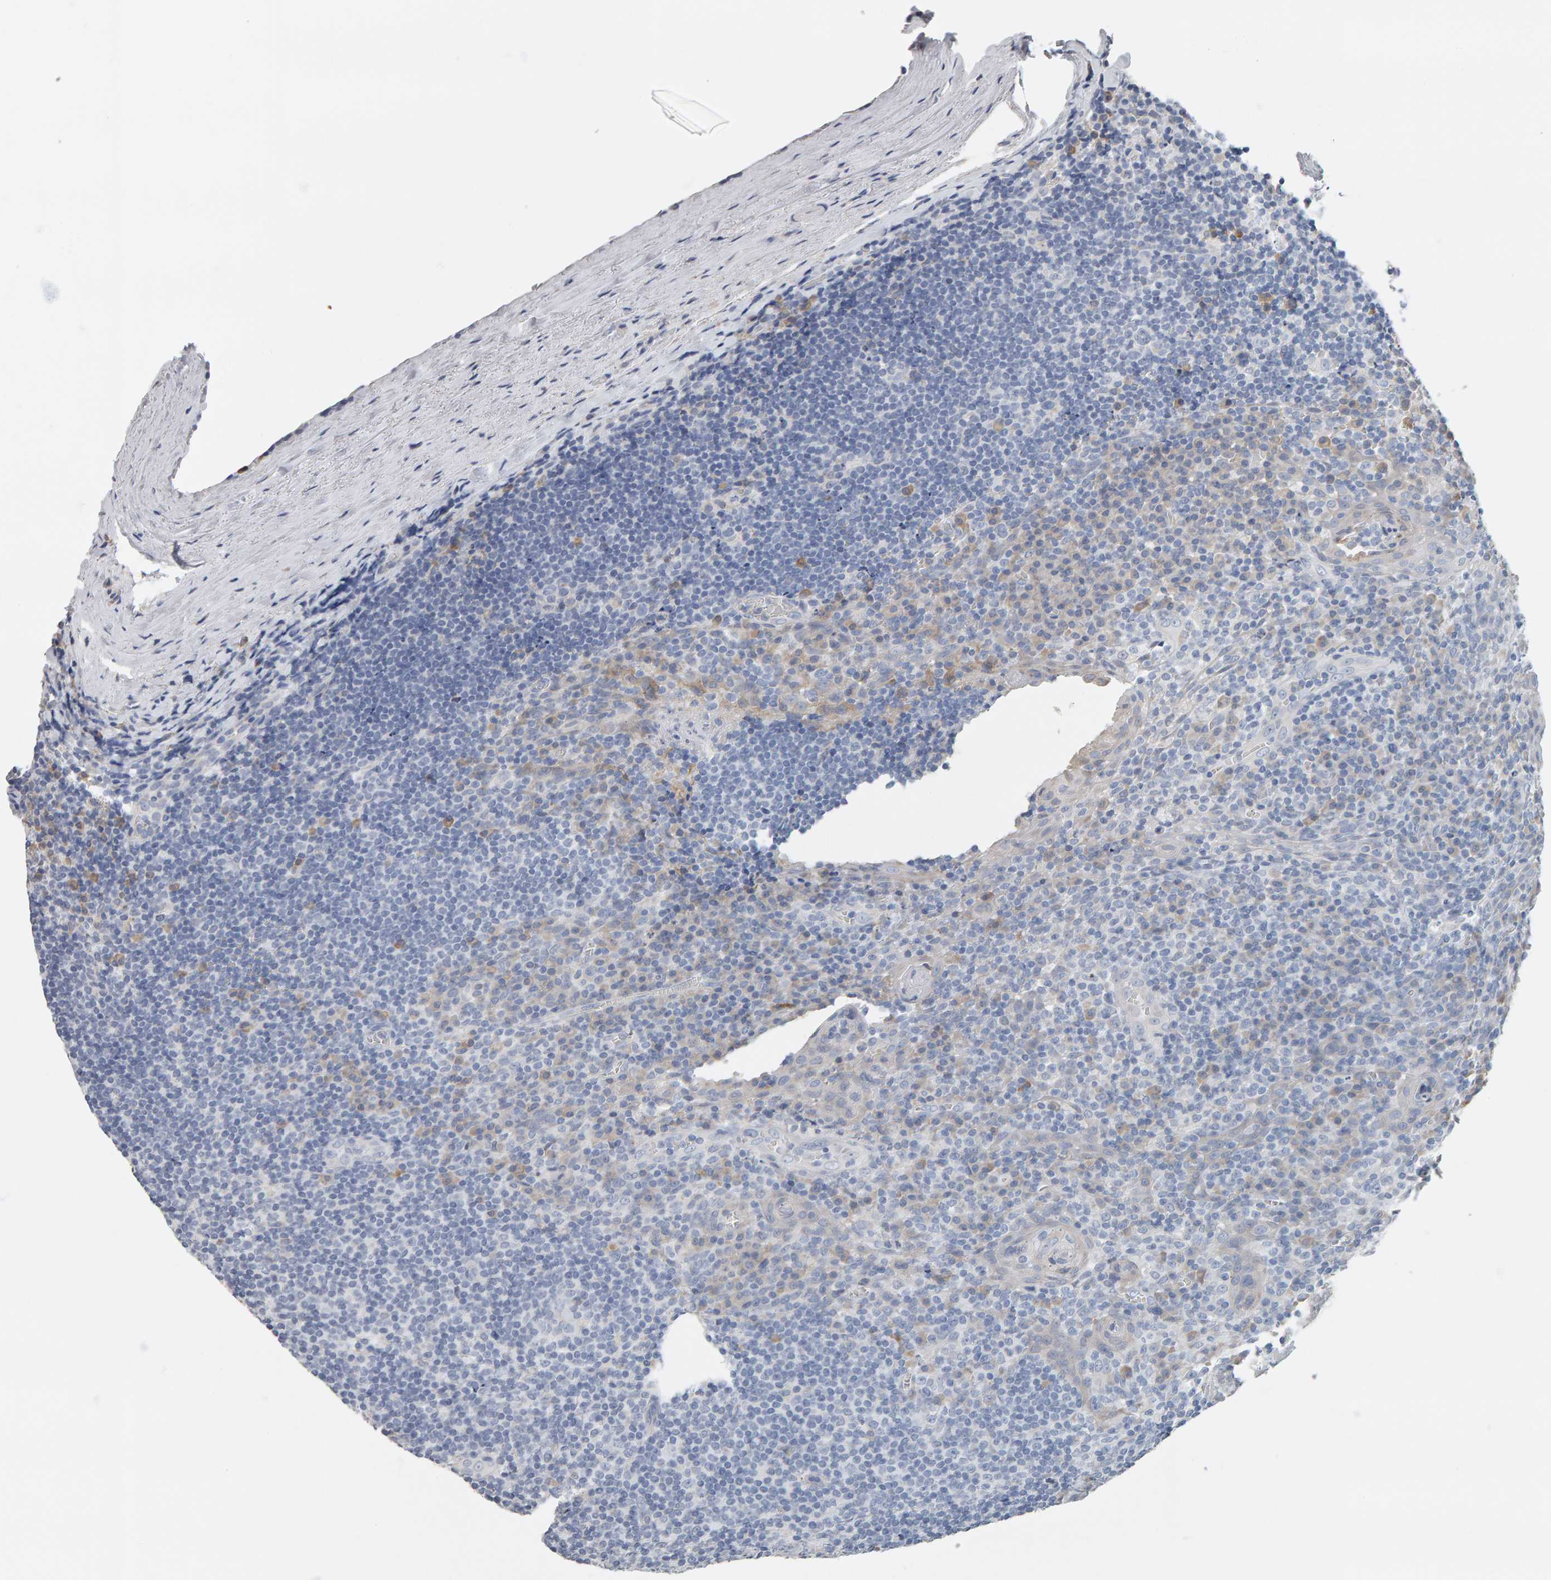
{"staining": {"intensity": "negative", "quantity": "none", "location": "none"}, "tissue": "tonsil", "cell_type": "Germinal center cells", "image_type": "normal", "snomed": [{"axis": "morphology", "description": "Normal tissue, NOS"}, {"axis": "topography", "description": "Tonsil"}], "caption": "DAB immunohistochemical staining of unremarkable tonsil displays no significant positivity in germinal center cells. (Brightfield microscopy of DAB (3,3'-diaminobenzidine) IHC at high magnification).", "gene": "ADHFE1", "patient": {"sex": "male", "age": 37}}